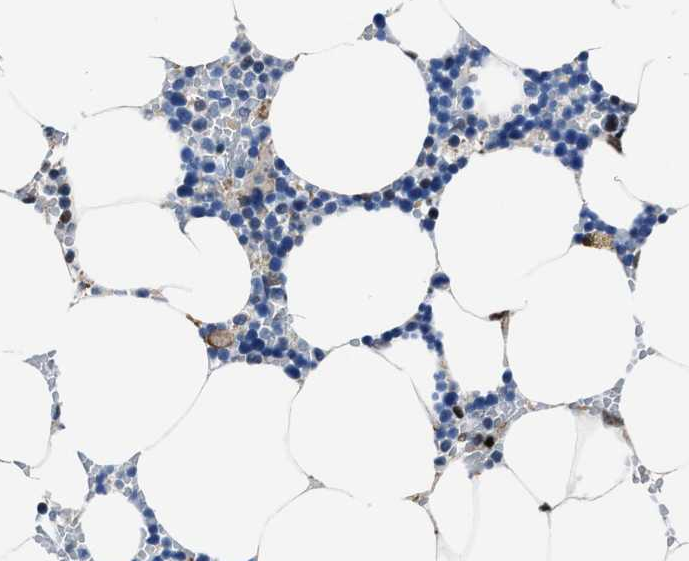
{"staining": {"intensity": "weak", "quantity": "<25%", "location": "nuclear"}, "tissue": "bone marrow", "cell_type": "Hematopoietic cells", "image_type": "normal", "snomed": [{"axis": "morphology", "description": "Normal tissue, NOS"}, {"axis": "topography", "description": "Bone marrow"}], "caption": "Micrograph shows no significant protein positivity in hematopoietic cells of benign bone marrow.", "gene": "PPIE", "patient": {"sex": "male", "age": 70}}